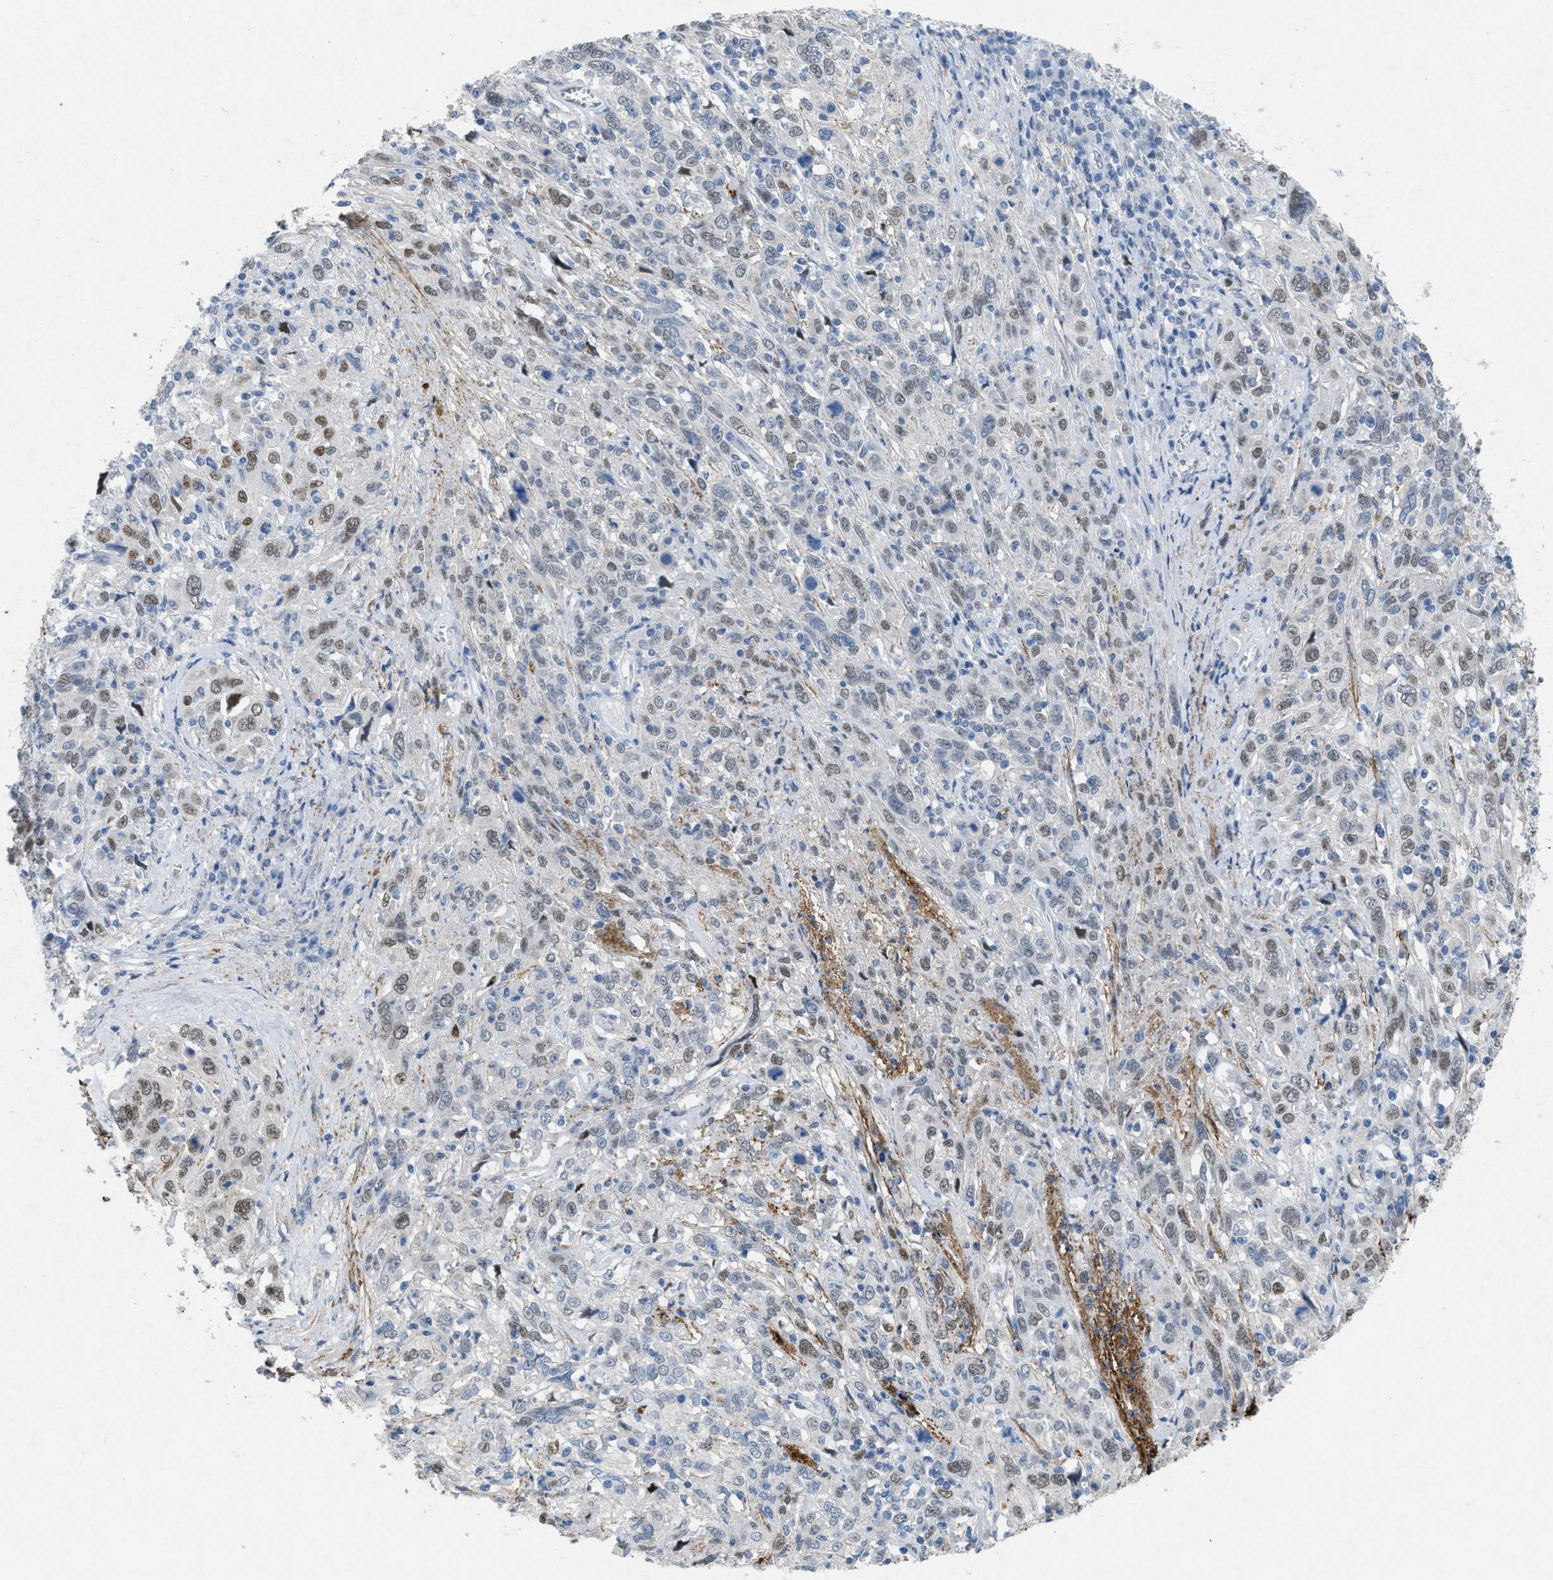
{"staining": {"intensity": "weak", "quantity": "<25%", "location": "nuclear"}, "tissue": "cervical cancer", "cell_type": "Tumor cells", "image_type": "cancer", "snomed": [{"axis": "morphology", "description": "Squamous cell carcinoma, NOS"}, {"axis": "topography", "description": "Cervix"}], "caption": "DAB immunohistochemical staining of human cervical cancer (squamous cell carcinoma) demonstrates no significant positivity in tumor cells. (DAB immunohistochemistry with hematoxylin counter stain).", "gene": "TASOR", "patient": {"sex": "female", "age": 46}}